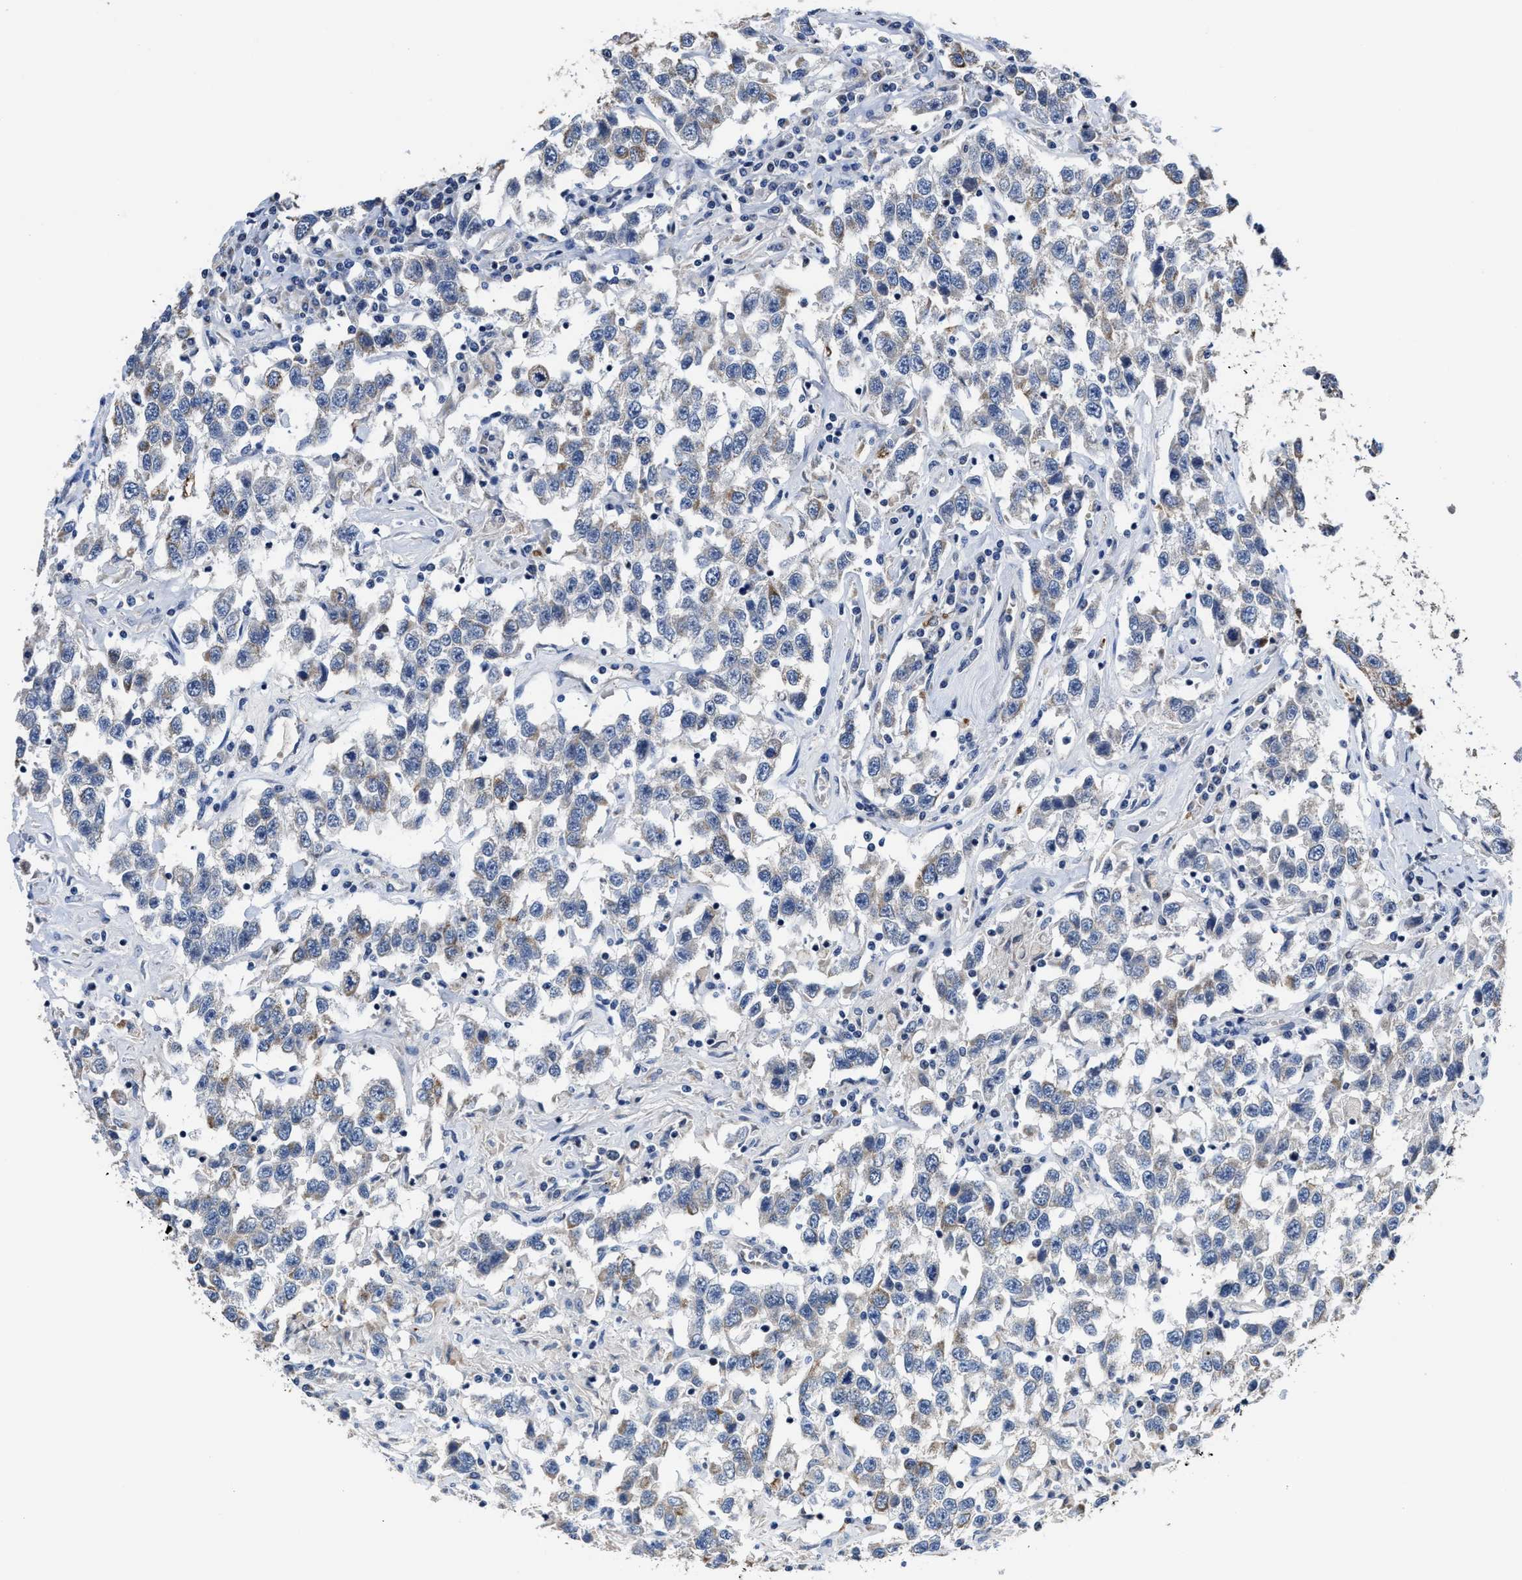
{"staining": {"intensity": "weak", "quantity": "<25%", "location": "cytoplasmic/membranous"}, "tissue": "testis cancer", "cell_type": "Tumor cells", "image_type": "cancer", "snomed": [{"axis": "morphology", "description": "Seminoma, NOS"}, {"axis": "topography", "description": "Testis"}], "caption": "Testis cancer (seminoma) stained for a protein using immunohistochemistry (IHC) demonstrates no staining tumor cells.", "gene": "GHITM", "patient": {"sex": "male", "age": 41}}